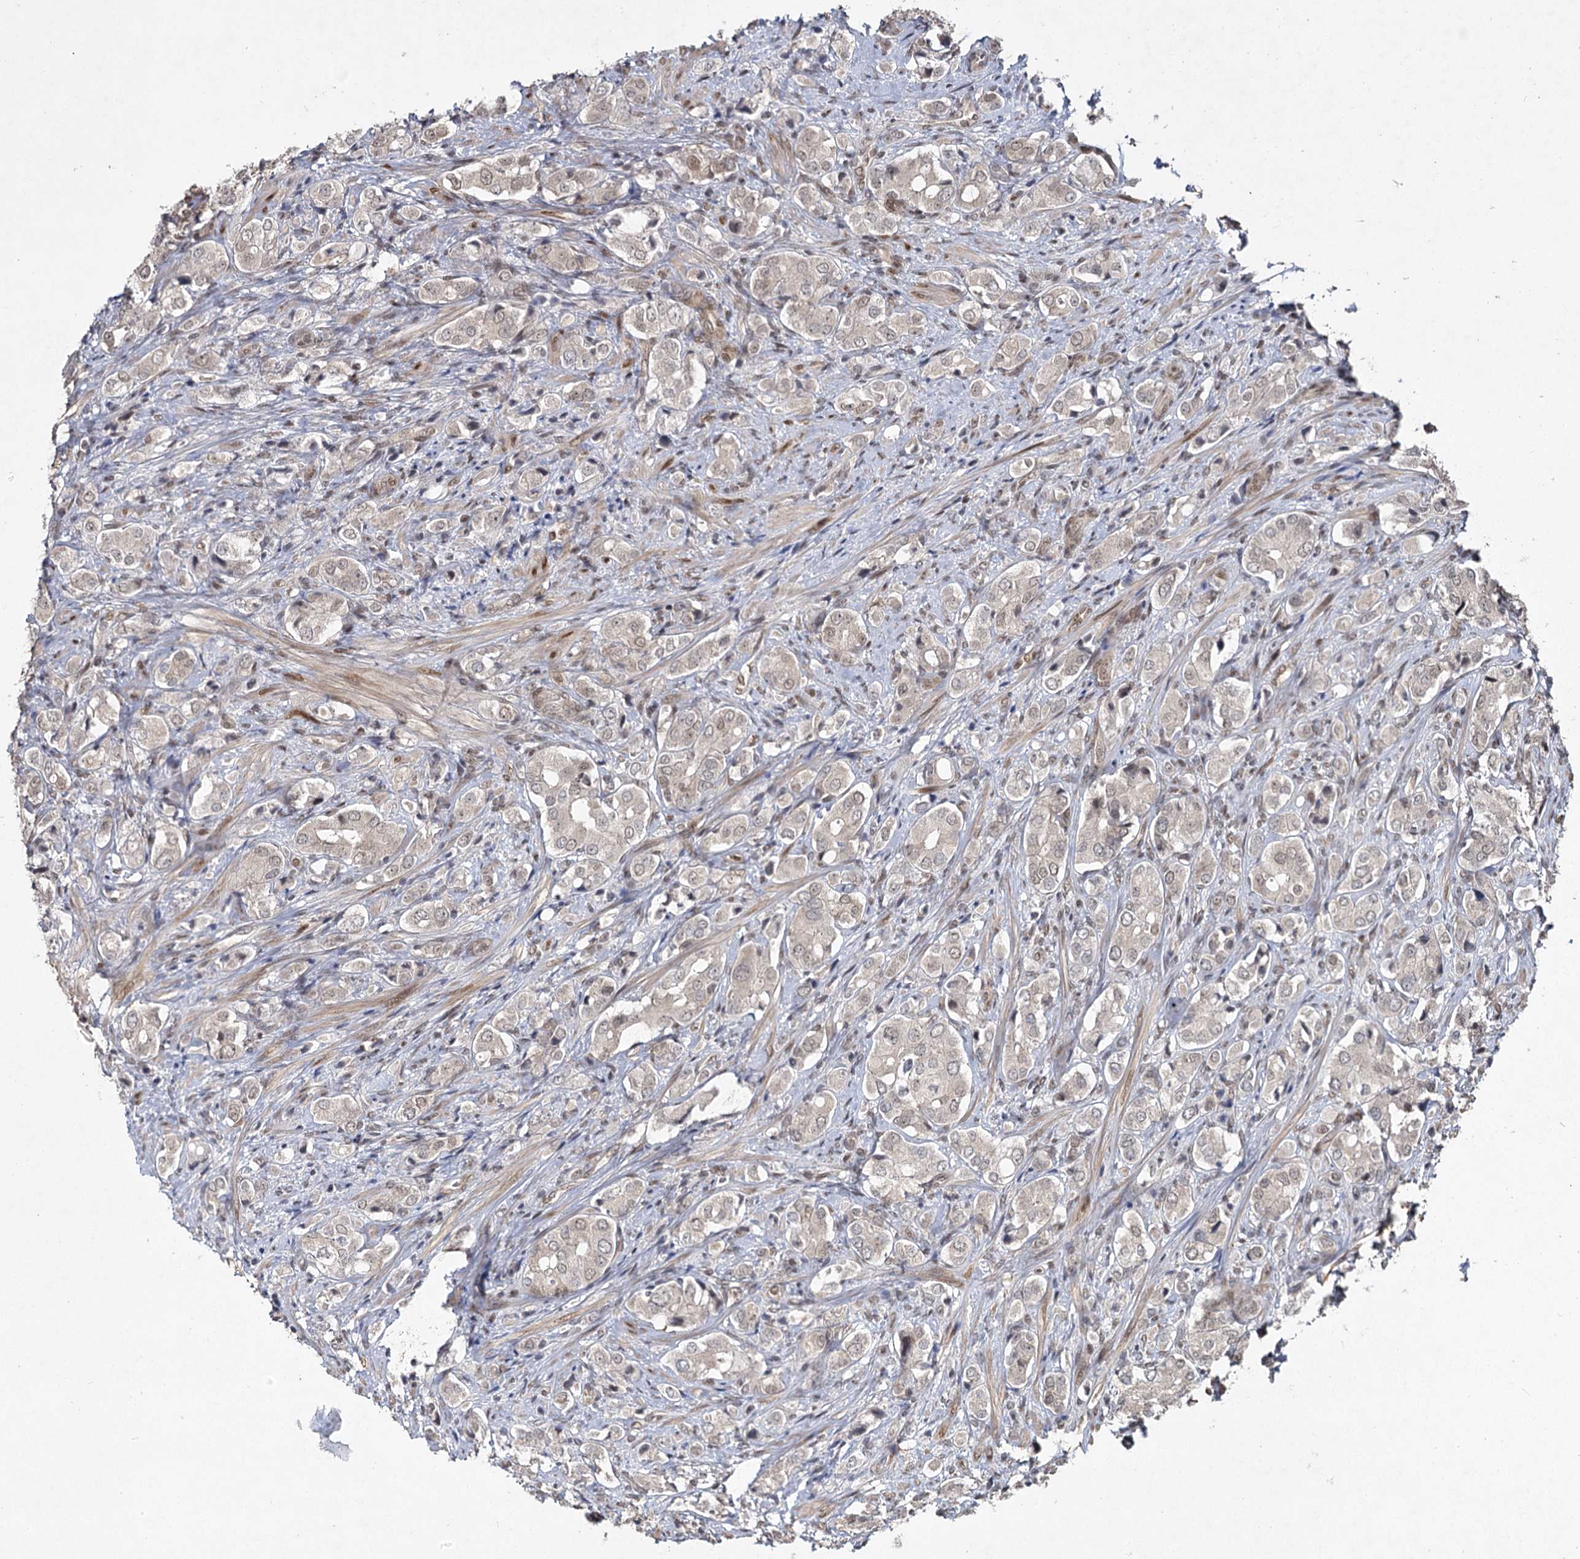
{"staining": {"intensity": "weak", "quantity": "<25%", "location": "nuclear"}, "tissue": "prostate cancer", "cell_type": "Tumor cells", "image_type": "cancer", "snomed": [{"axis": "morphology", "description": "Adenocarcinoma, High grade"}, {"axis": "topography", "description": "Prostate"}], "caption": "Tumor cells show no significant protein staining in high-grade adenocarcinoma (prostate).", "gene": "DCUN1D4", "patient": {"sex": "male", "age": 65}}